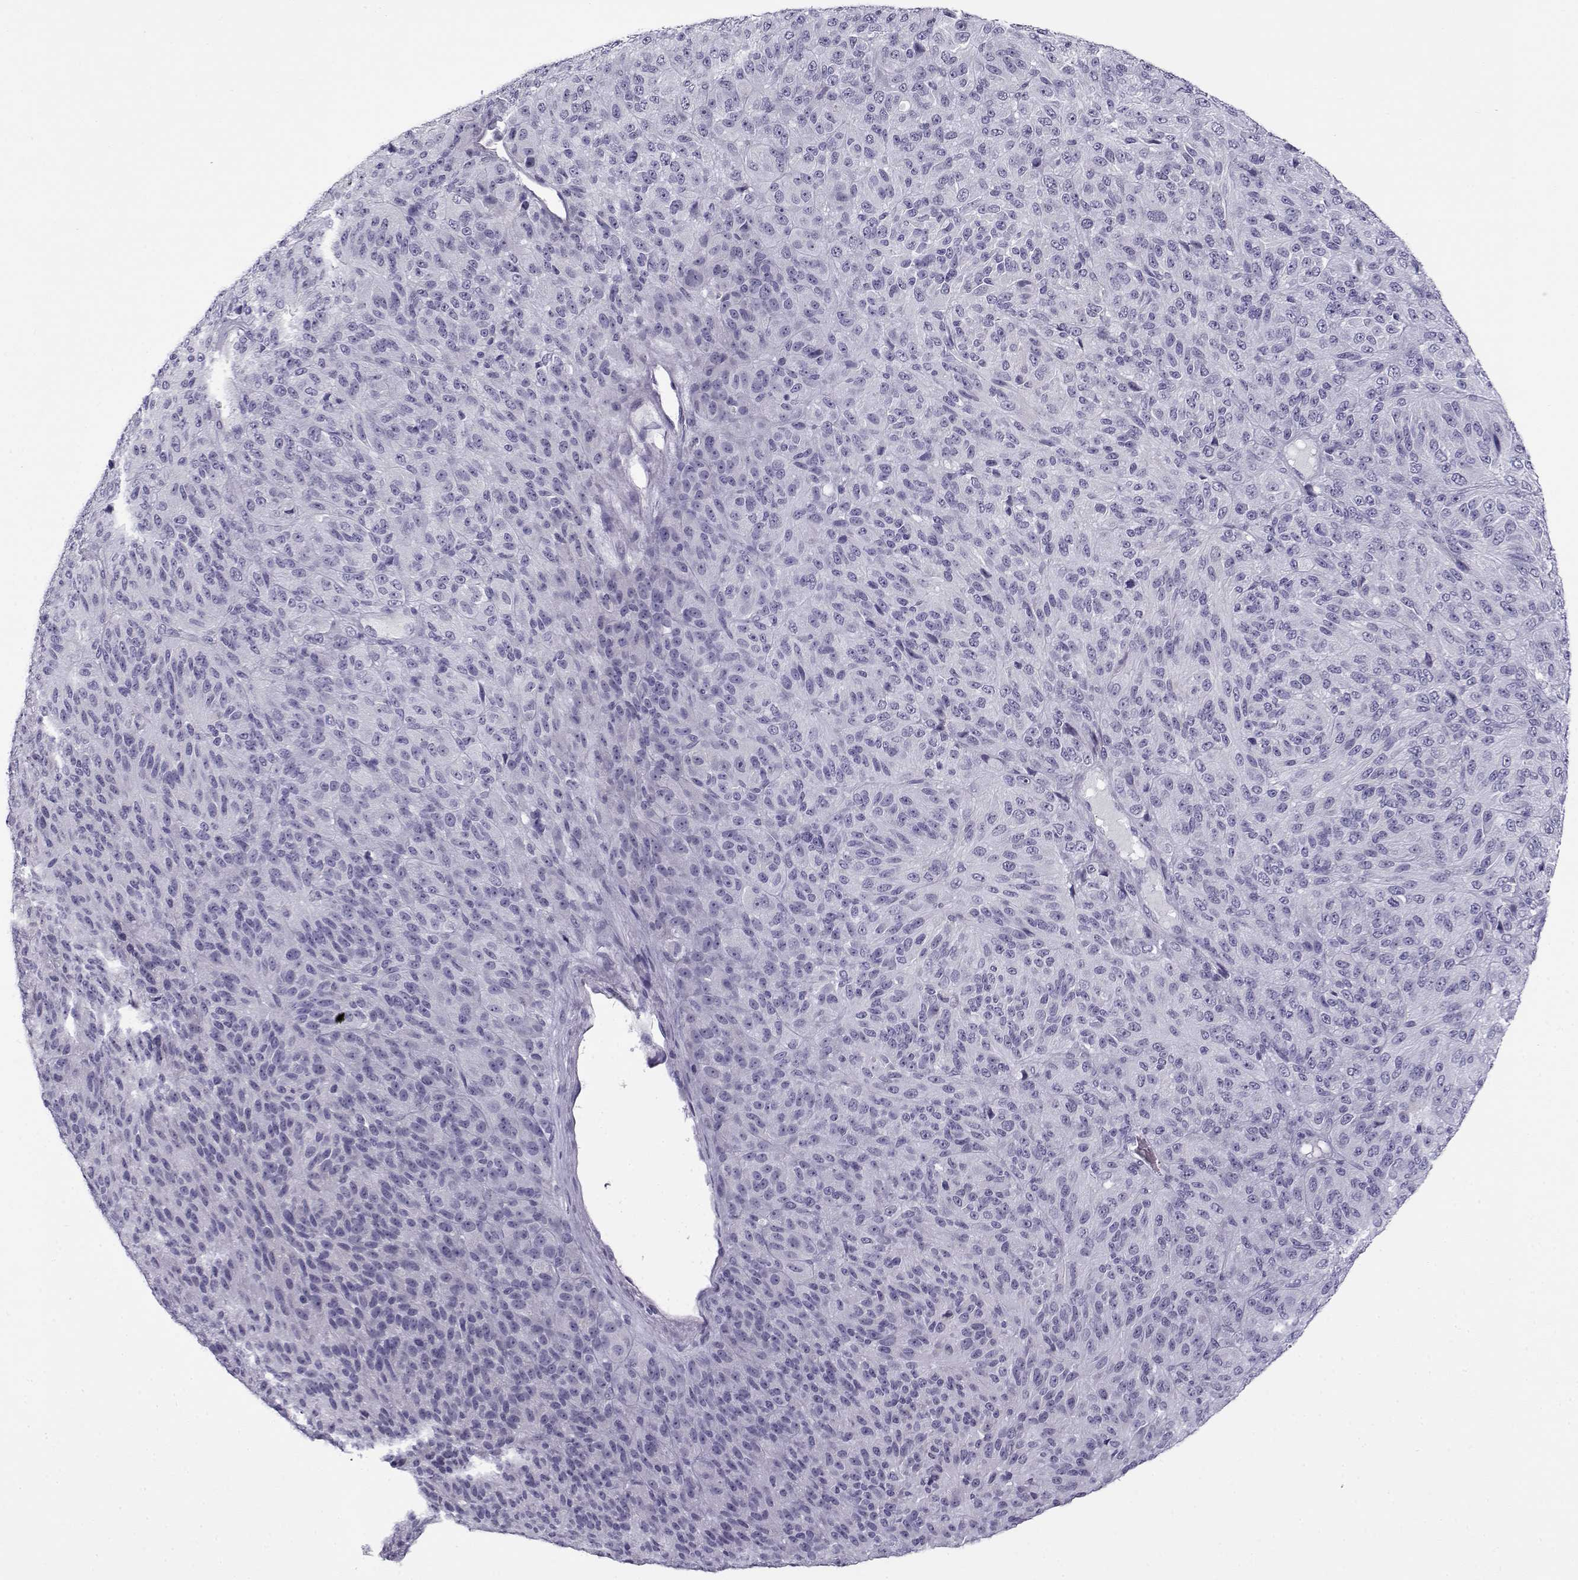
{"staining": {"intensity": "negative", "quantity": "none", "location": "none"}, "tissue": "melanoma", "cell_type": "Tumor cells", "image_type": "cancer", "snomed": [{"axis": "morphology", "description": "Malignant melanoma, Metastatic site"}, {"axis": "topography", "description": "Brain"}], "caption": "Immunohistochemistry (IHC) photomicrograph of human malignant melanoma (metastatic site) stained for a protein (brown), which shows no expression in tumor cells.", "gene": "GTSF1L", "patient": {"sex": "female", "age": 56}}